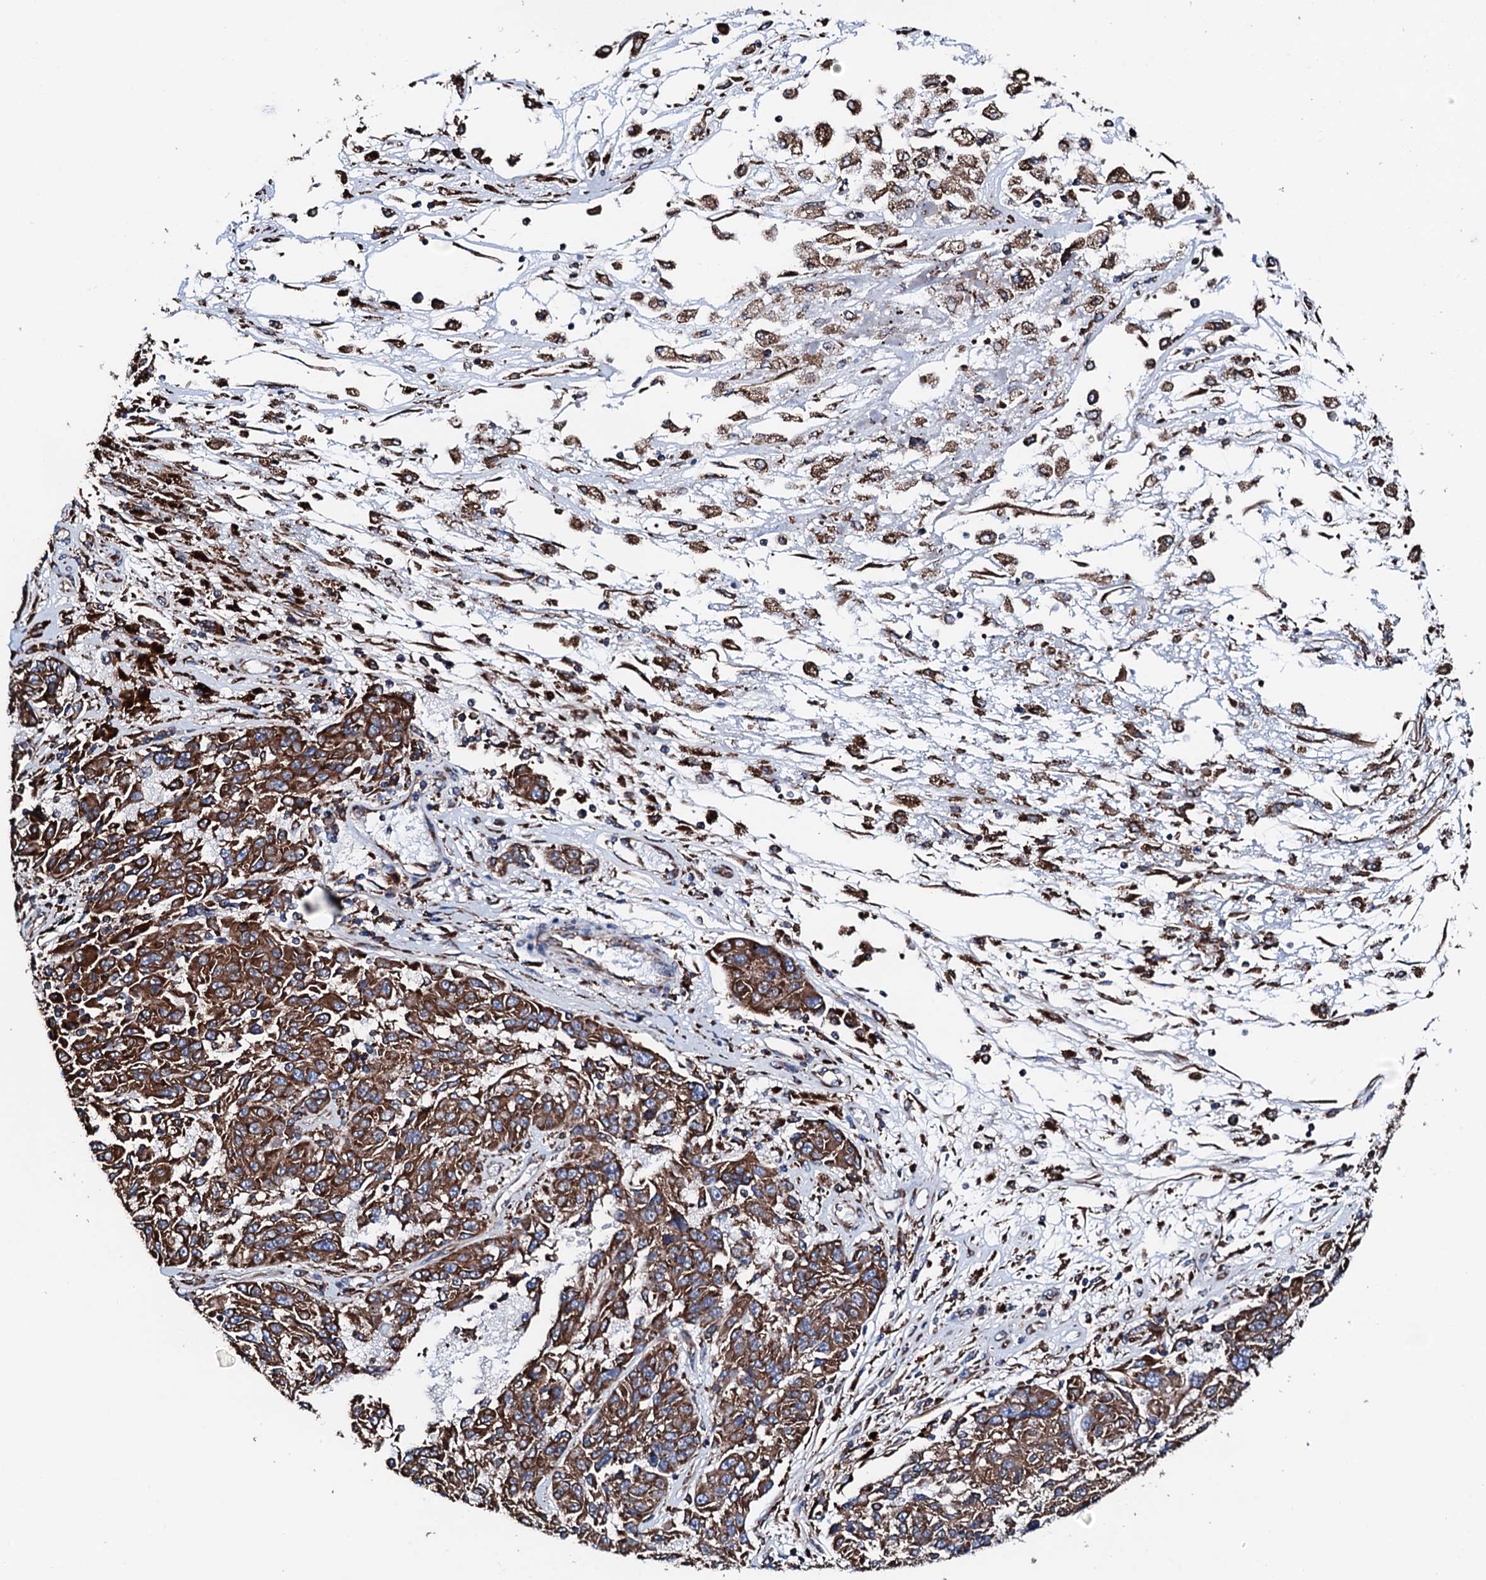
{"staining": {"intensity": "strong", "quantity": ">75%", "location": "cytoplasmic/membranous"}, "tissue": "melanoma", "cell_type": "Tumor cells", "image_type": "cancer", "snomed": [{"axis": "morphology", "description": "Malignant melanoma, NOS"}, {"axis": "topography", "description": "Skin"}], "caption": "An image of human melanoma stained for a protein reveals strong cytoplasmic/membranous brown staining in tumor cells. (Brightfield microscopy of DAB IHC at high magnification).", "gene": "AMDHD1", "patient": {"sex": "male", "age": 53}}